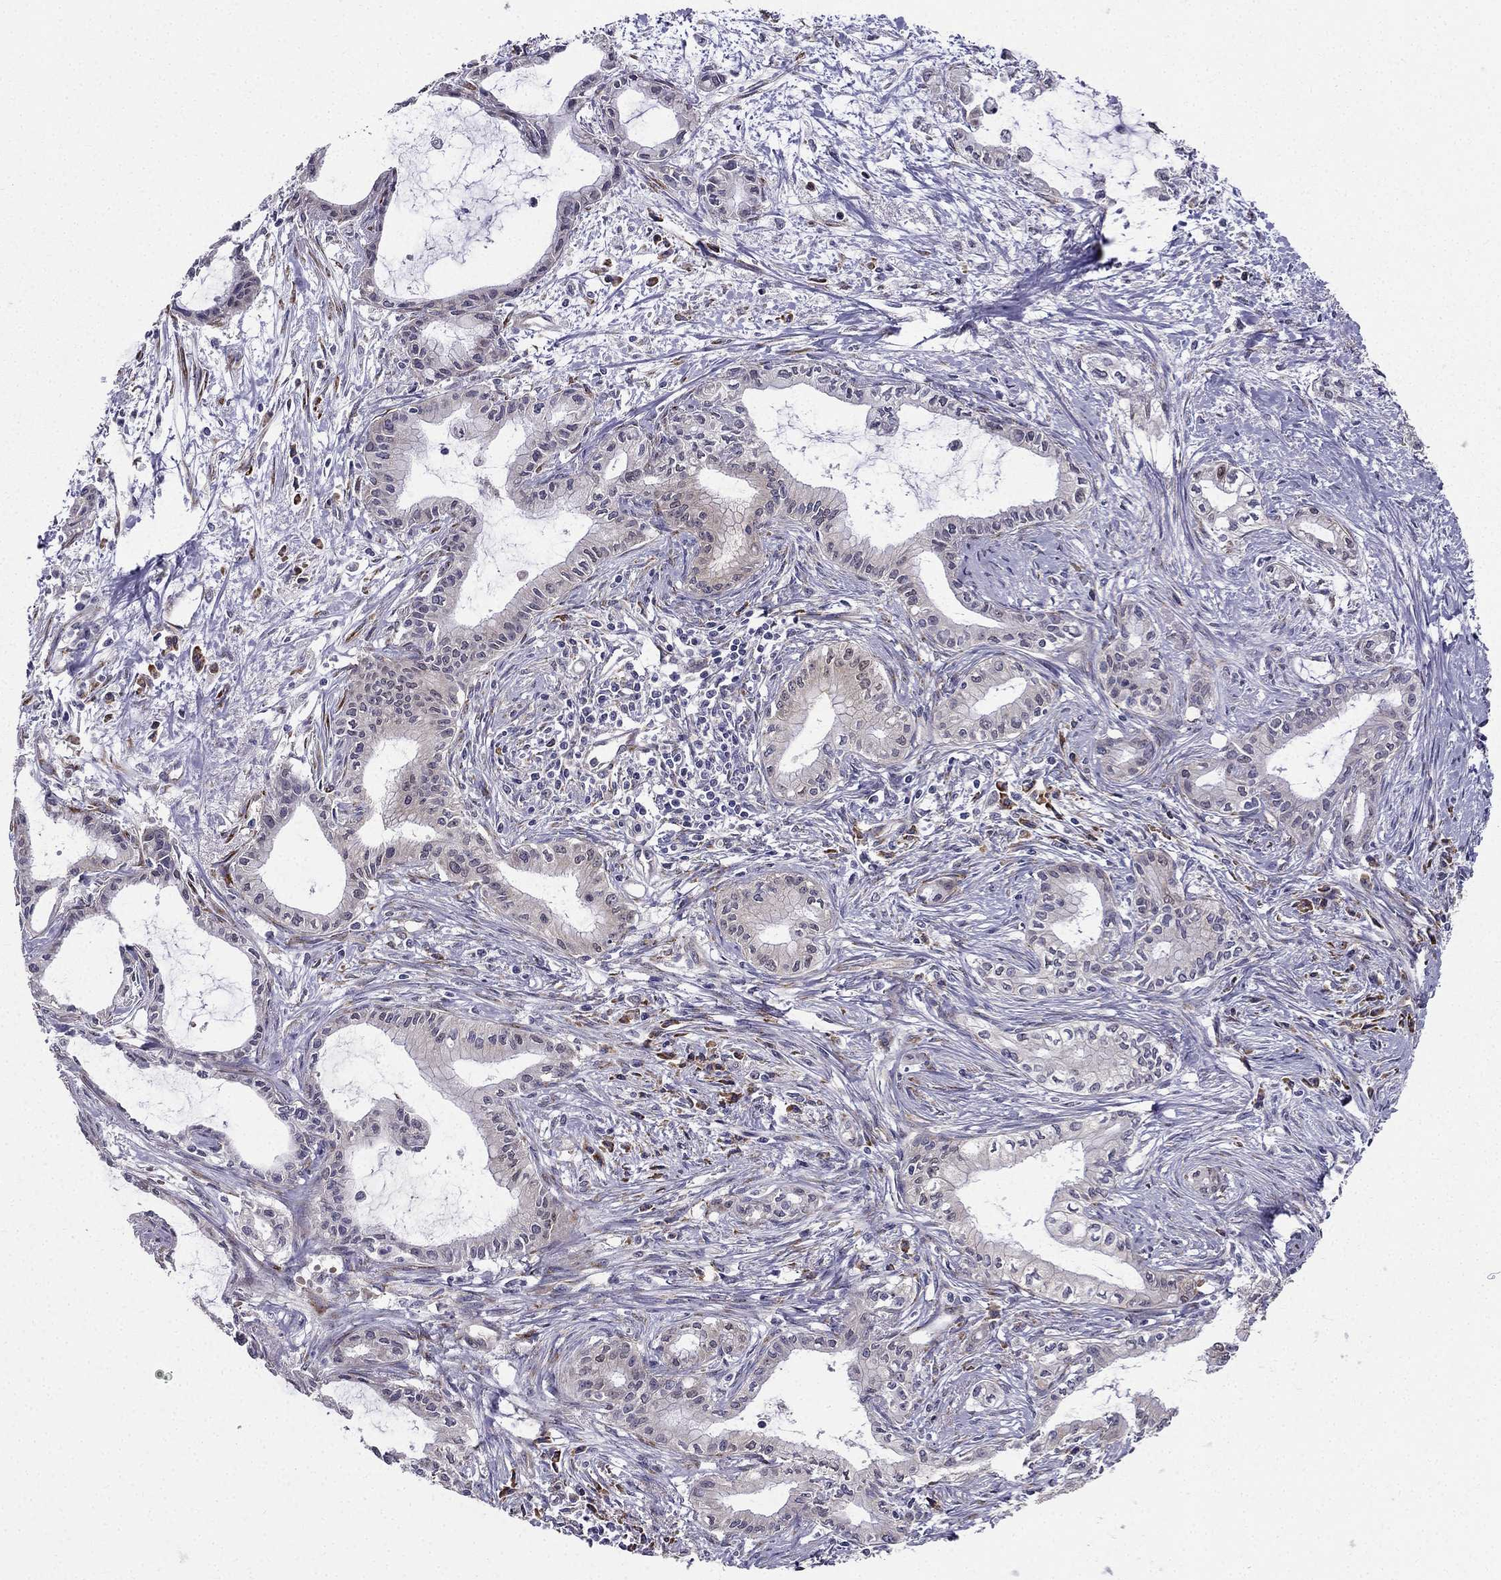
{"staining": {"intensity": "weak", "quantity": "<25%", "location": "cytoplasmic/membranous"}, "tissue": "pancreatic cancer", "cell_type": "Tumor cells", "image_type": "cancer", "snomed": [{"axis": "morphology", "description": "Adenocarcinoma, NOS"}, {"axis": "topography", "description": "Pancreas"}], "caption": "The image displays no significant positivity in tumor cells of pancreatic cancer (adenocarcinoma).", "gene": "ARHGEF28", "patient": {"sex": "male", "age": 48}}